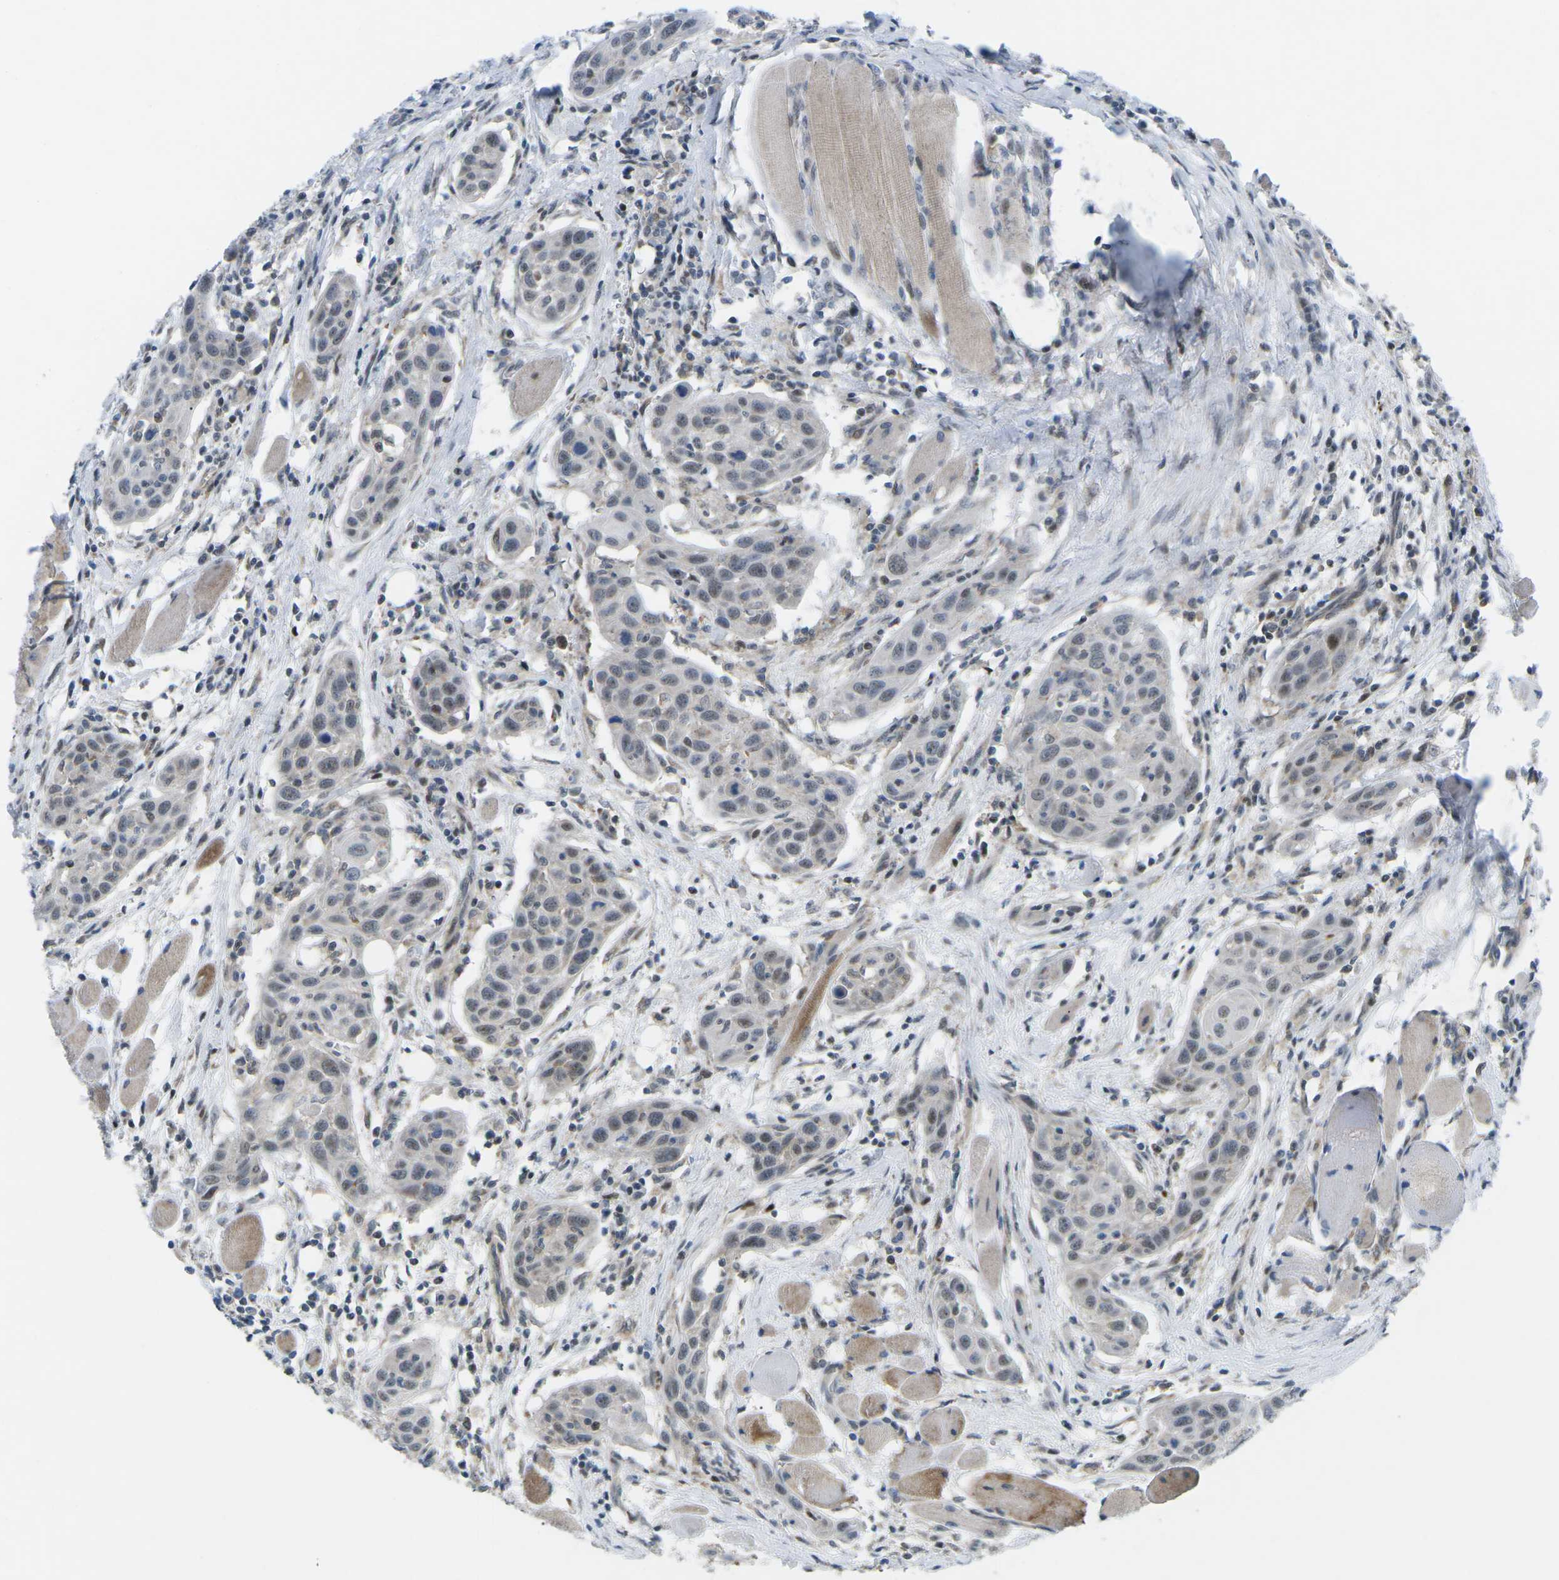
{"staining": {"intensity": "weak", "quantity": "25%-75%", "location": "nuclear"}, "tissue": "head and neck cancer", "cell_type": "Tumor cells", "image_type": "cancer", "snomed": [{"axis": "morphology", "description": "Squamous cell carcinoma, NOS"}, {"axis": "topography", "description": "Oral tissue"}, {"axis": "topography", "description": "Head-Neck"}], "caption": "Head and neck squamous cell carcinoma stained with a brown dye reveals weak nuclear positive expression in approximately 25%-75% of tumor cells.", "gene": "MBNL1", "patient": {"sex": "female", "age": 50}}